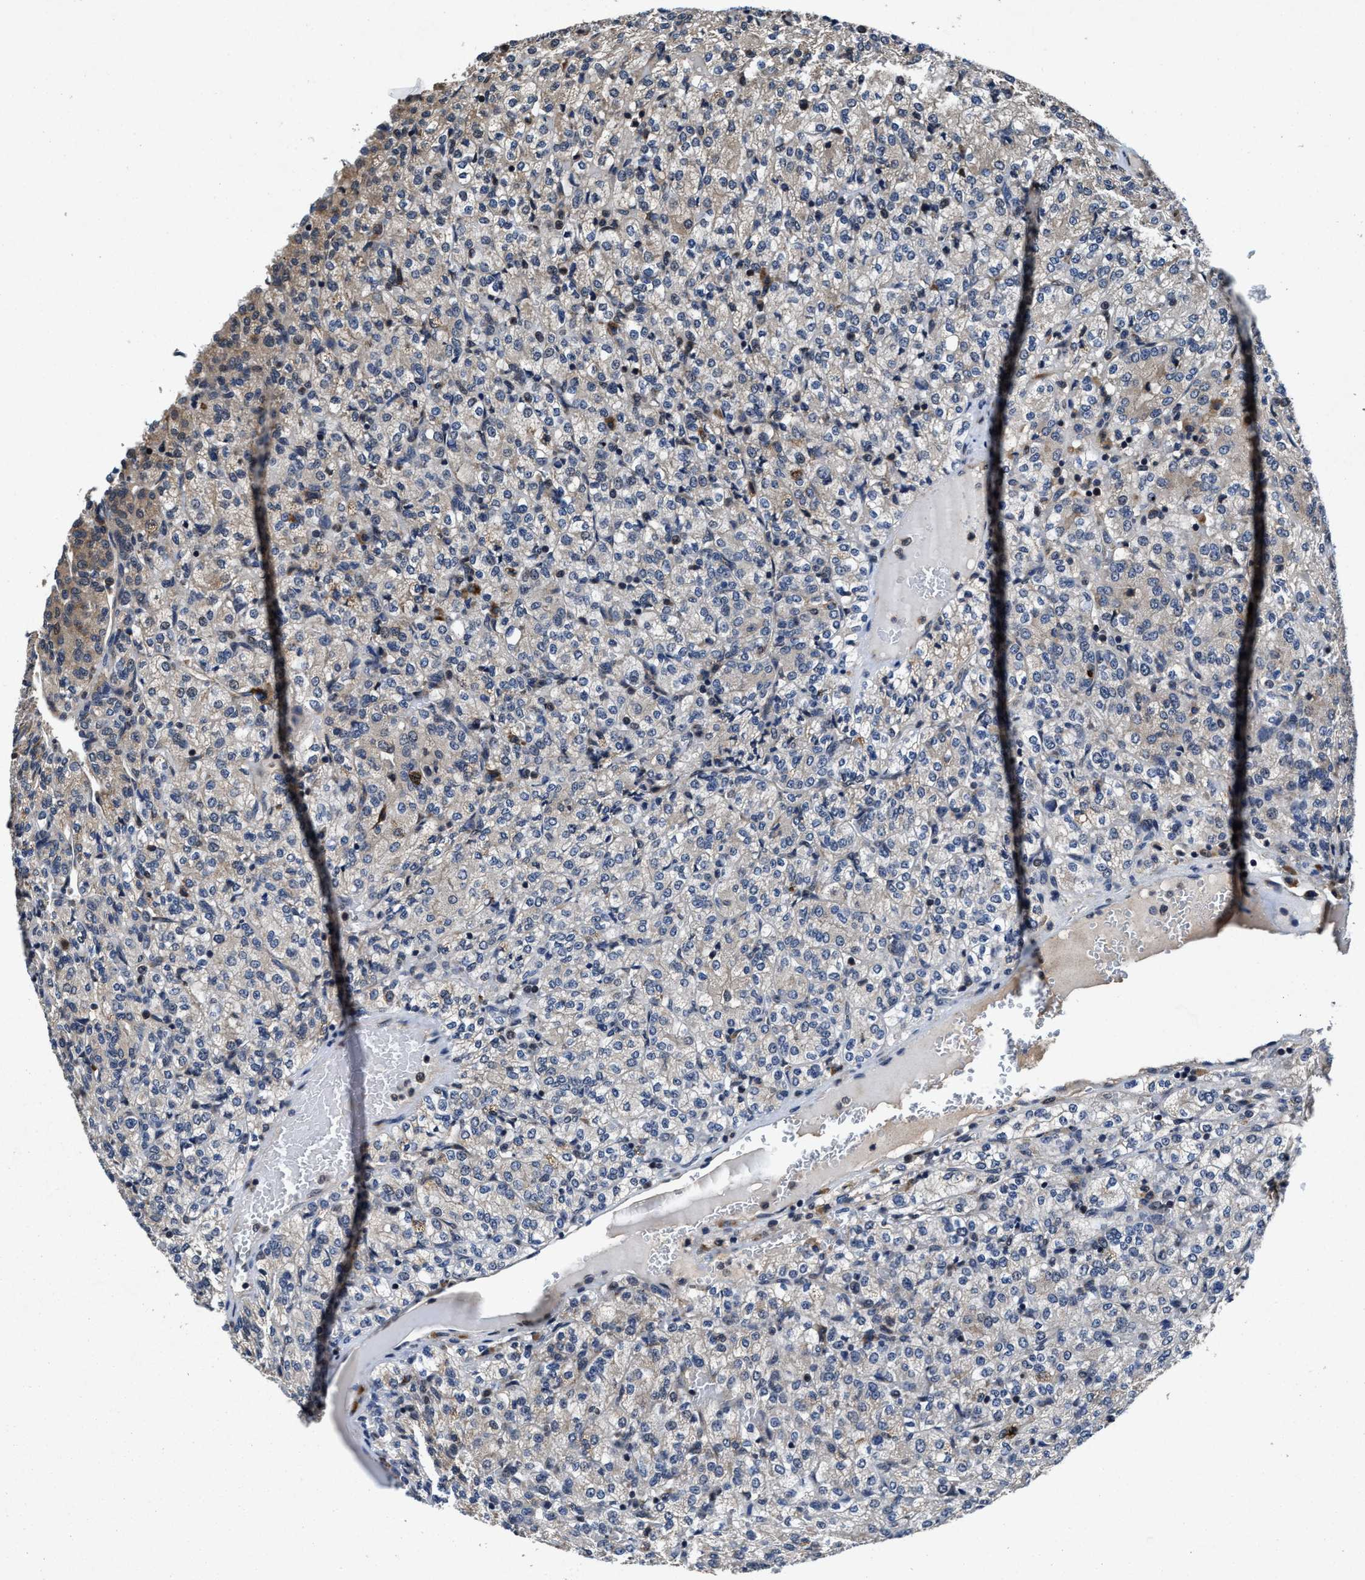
{"staining": {"intensity": "weak", "quantity": "<25%", "location": "cytoplasmic/membranous"}, "tissue": "renal cancer", "cell_type": "Tumor cells", "image_type": "cancer", "snomed": [{"axis": "morphology", "description": "Adenocarcinoma, NOS"}, {"axis": "topography", "description": "Kidney"}], "caption": "Immunohistochemical staining of human renal cancer demonstrates no significant staining in tumor cells.", "gene": "TMEM53", "patient": {"sex": "male", "age": 77}}